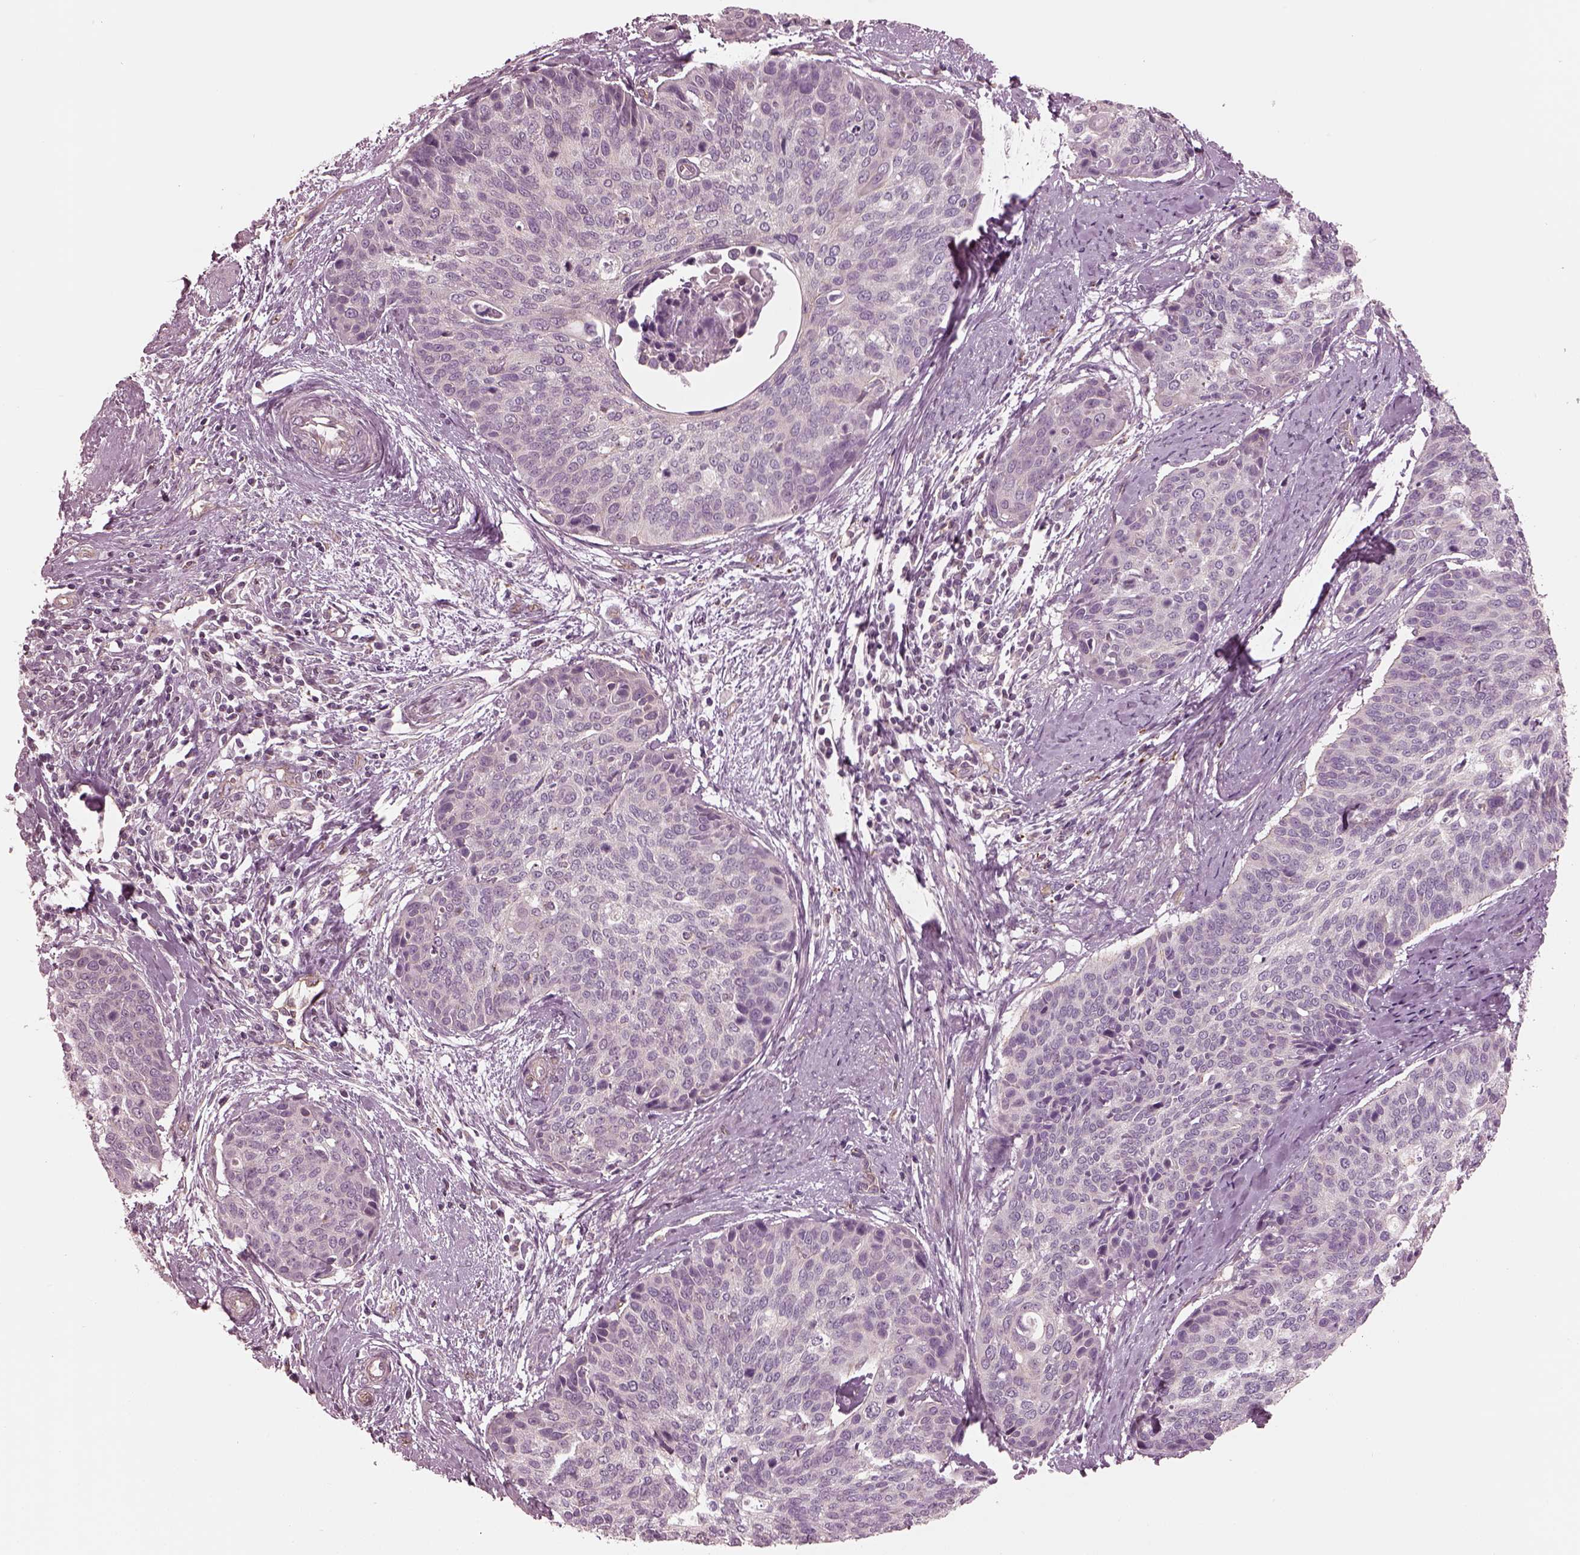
{"staining": {"intensity": "negative", "quantity": "none", "location": "none"}, "tissue": "cervical cancer", "cell_type": "Tumor cells", "image_type": "cancer", "snomed": [{"axis": "morphology", "description": "Squamous cell carcinoma, NOS"}, {"axis": "topography", "description": "Cervix"}], "caption": "IHC micrograph of neoplastic tissue: cervical squamous cell carcinoma stained with DAB reveals no significant protein staining in tumor cells.", "gene": "ODAD1", "patient": {"sex": "female", "age": 69}}